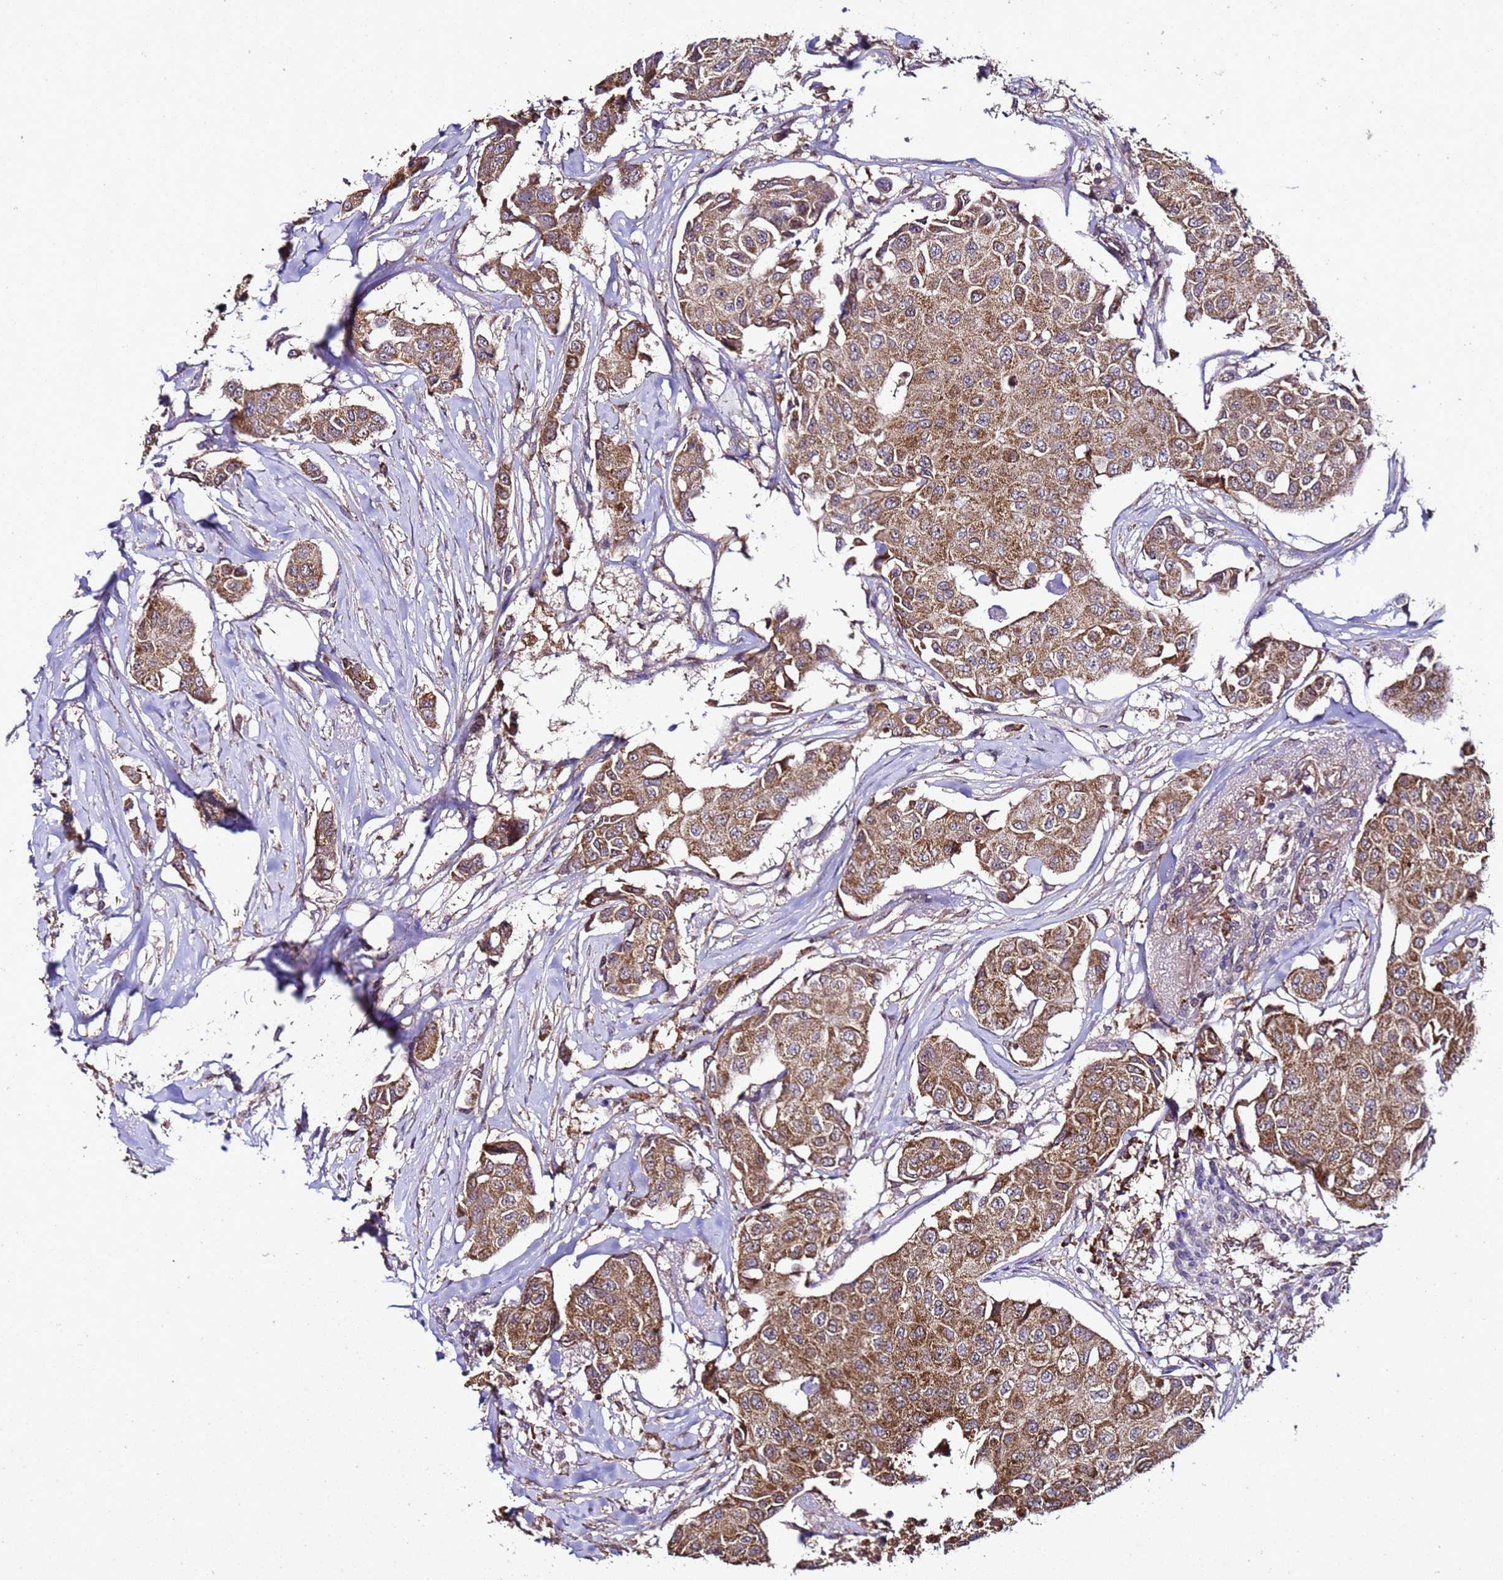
{"staining": {"intensity": "moderate", "quantity": ">75%", "location": "cytoplasmic/membranous"}, "tissue": "breast cancer", "cell_type": "Tumor cells", "image_type": "cancer", "snomed": [{"axis": "morphology", "description": "Duct carcinoma"}, {"axis": "topography", "description": "Breast"}], "caption": "Immunohistochemistry (IHC) (DAB) staining of human breast cancer exhibits moderate cytoplasmic/membranous protein expression in approximately >75% of tumor cells.", "gene": "HSPBAP1", "patient": {"sex": "female", "age": 80}}